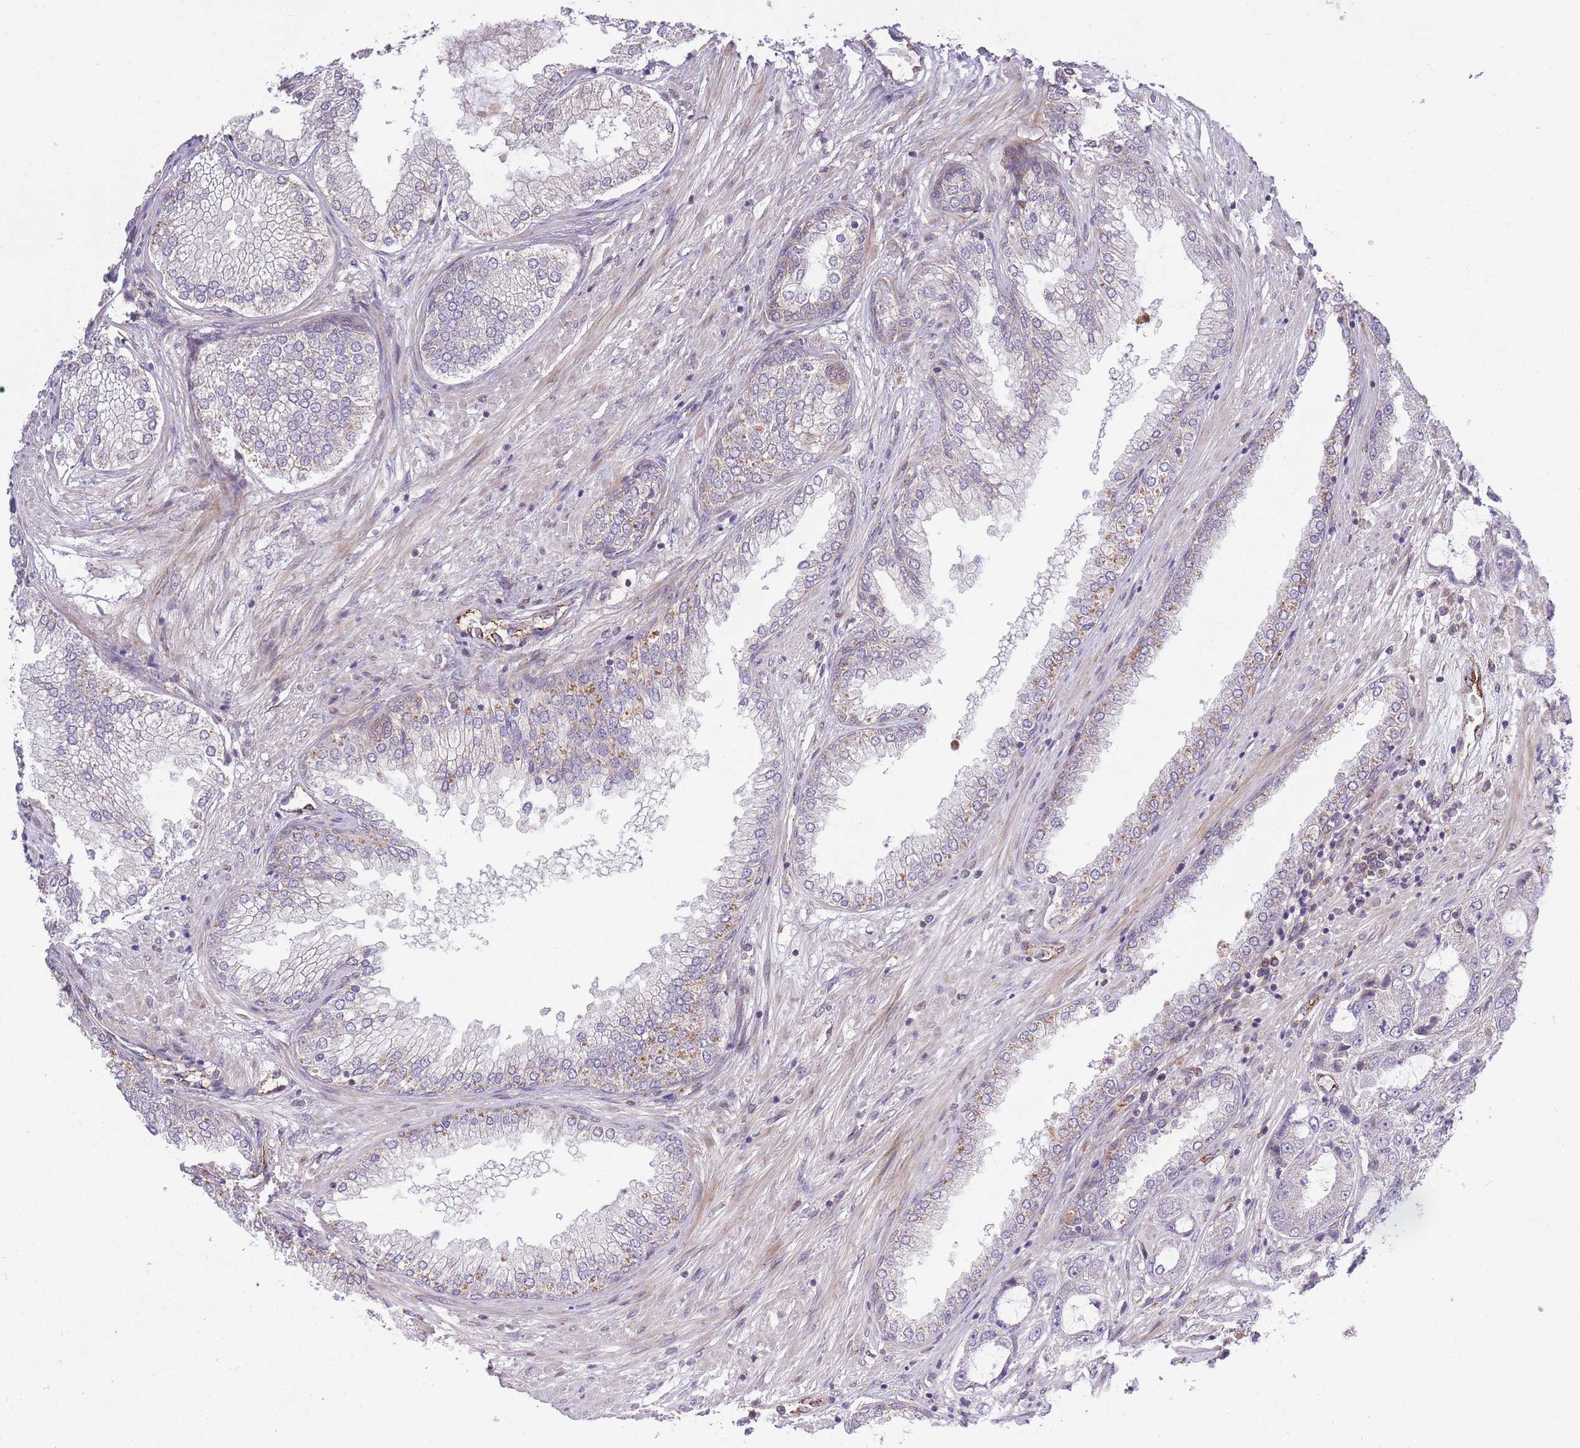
{"staining": {"intensity": "moderate", "quantity": "25%-75%", "location": "cytoplasmic/membranous"}, "tissue": "prostate cancer", "cell_type": "Tumor cells", "image_type": "cancer", "snomed": [{"axis": "morphology", "description": "Adenocarcinoma, High grade"}, {"axis": "topography", "description": "Prostate"}], "caption": "A histopathology image of human prostate cancer (adenocarcinoma (high-grade)) stained for a protein shows moderate cytoplasmic/membranous brown staining in tumor cells. Using DAB (brown) and hematoxylin (blue) stains, captured at high magnification using brightfield microscopy.", "gene": "CISH", "patient": {"sex": "male", "age": 71}}